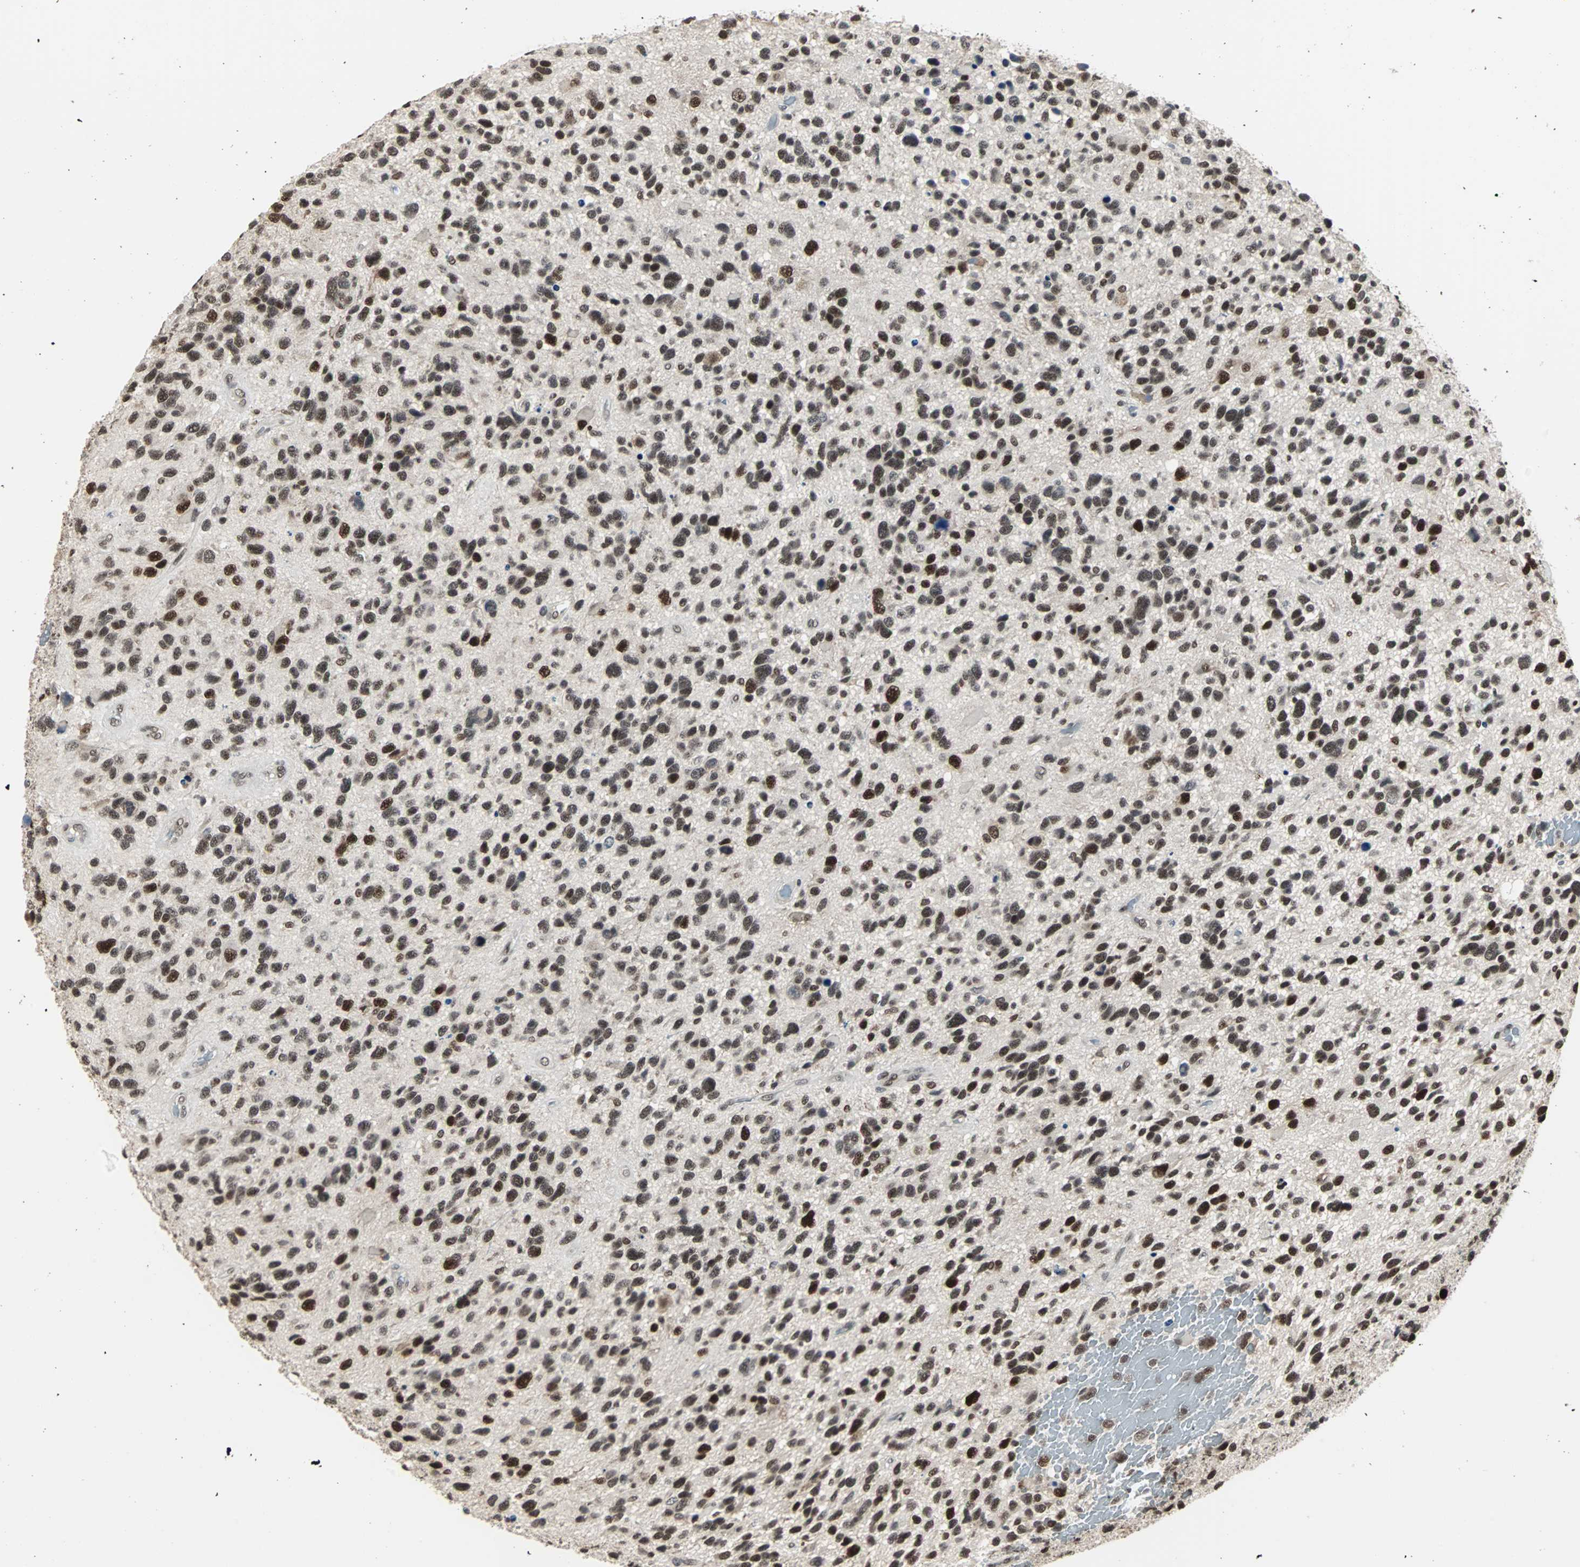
{"staining": {"intensity": "strong", "quantity": ">75%", "location": "nuclear"}, "tissue": "glioma", "cell_type": "Tumor cells", "image_type": "cancer", "snomed": [{"axis": "morphology", "description": "Glioma, malignant, High grade"}, {"axis": "topography", "description": "Brain"}], "caption": "Immunohistochemistry (IHC) (DAB (3,3'-diaminobenzidine)) staining of human malignant glioma (high-grade) displays strong nuclear protein staining in about >75% of tumor cells. The staining is performed using DAB (3,3'-diaminobenzidine) brown chromogen to label protein expression. The nuclei are counter-stained blue using hematoxylin.", "gene": "TERF2IP", "patient": {"sex": "female", "age": 58}}